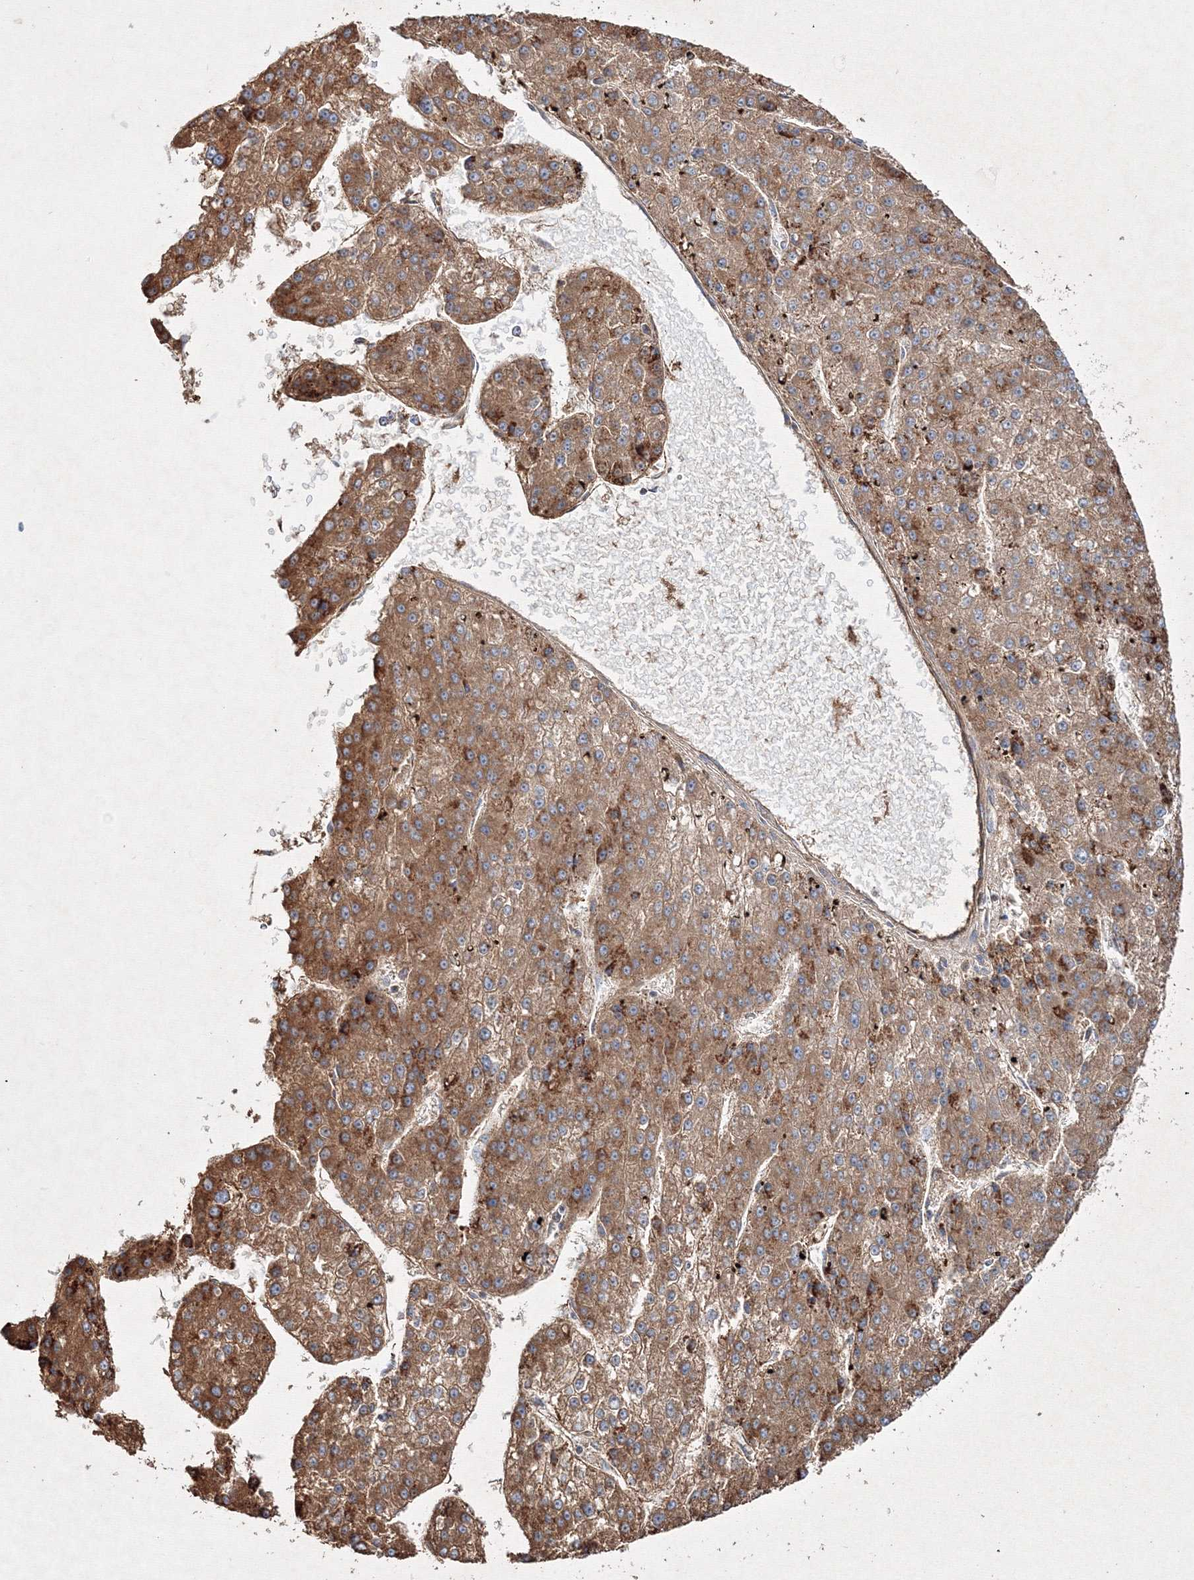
{"staining": {"intensity": "moderate", "quantity": ">75%", "location": "cytoplasmic/membranous"}, "tissue": "liver cancer", "cell_type": "Tumor cells", "image_type": "cancer", "snomed": [{"axis": "morphology", "description": "Carcinoma, Hepatocellular, NOS"}, {"axis": "topography", "description": "Liver"}], "caption": "A brown stain shows moderate cytoplasmic/membranous positivity of a protein in liver hepatocellular carcinoma tumor cells.", "gene": "IGSF9", "patient": {"sex": "female", "age": 73}}